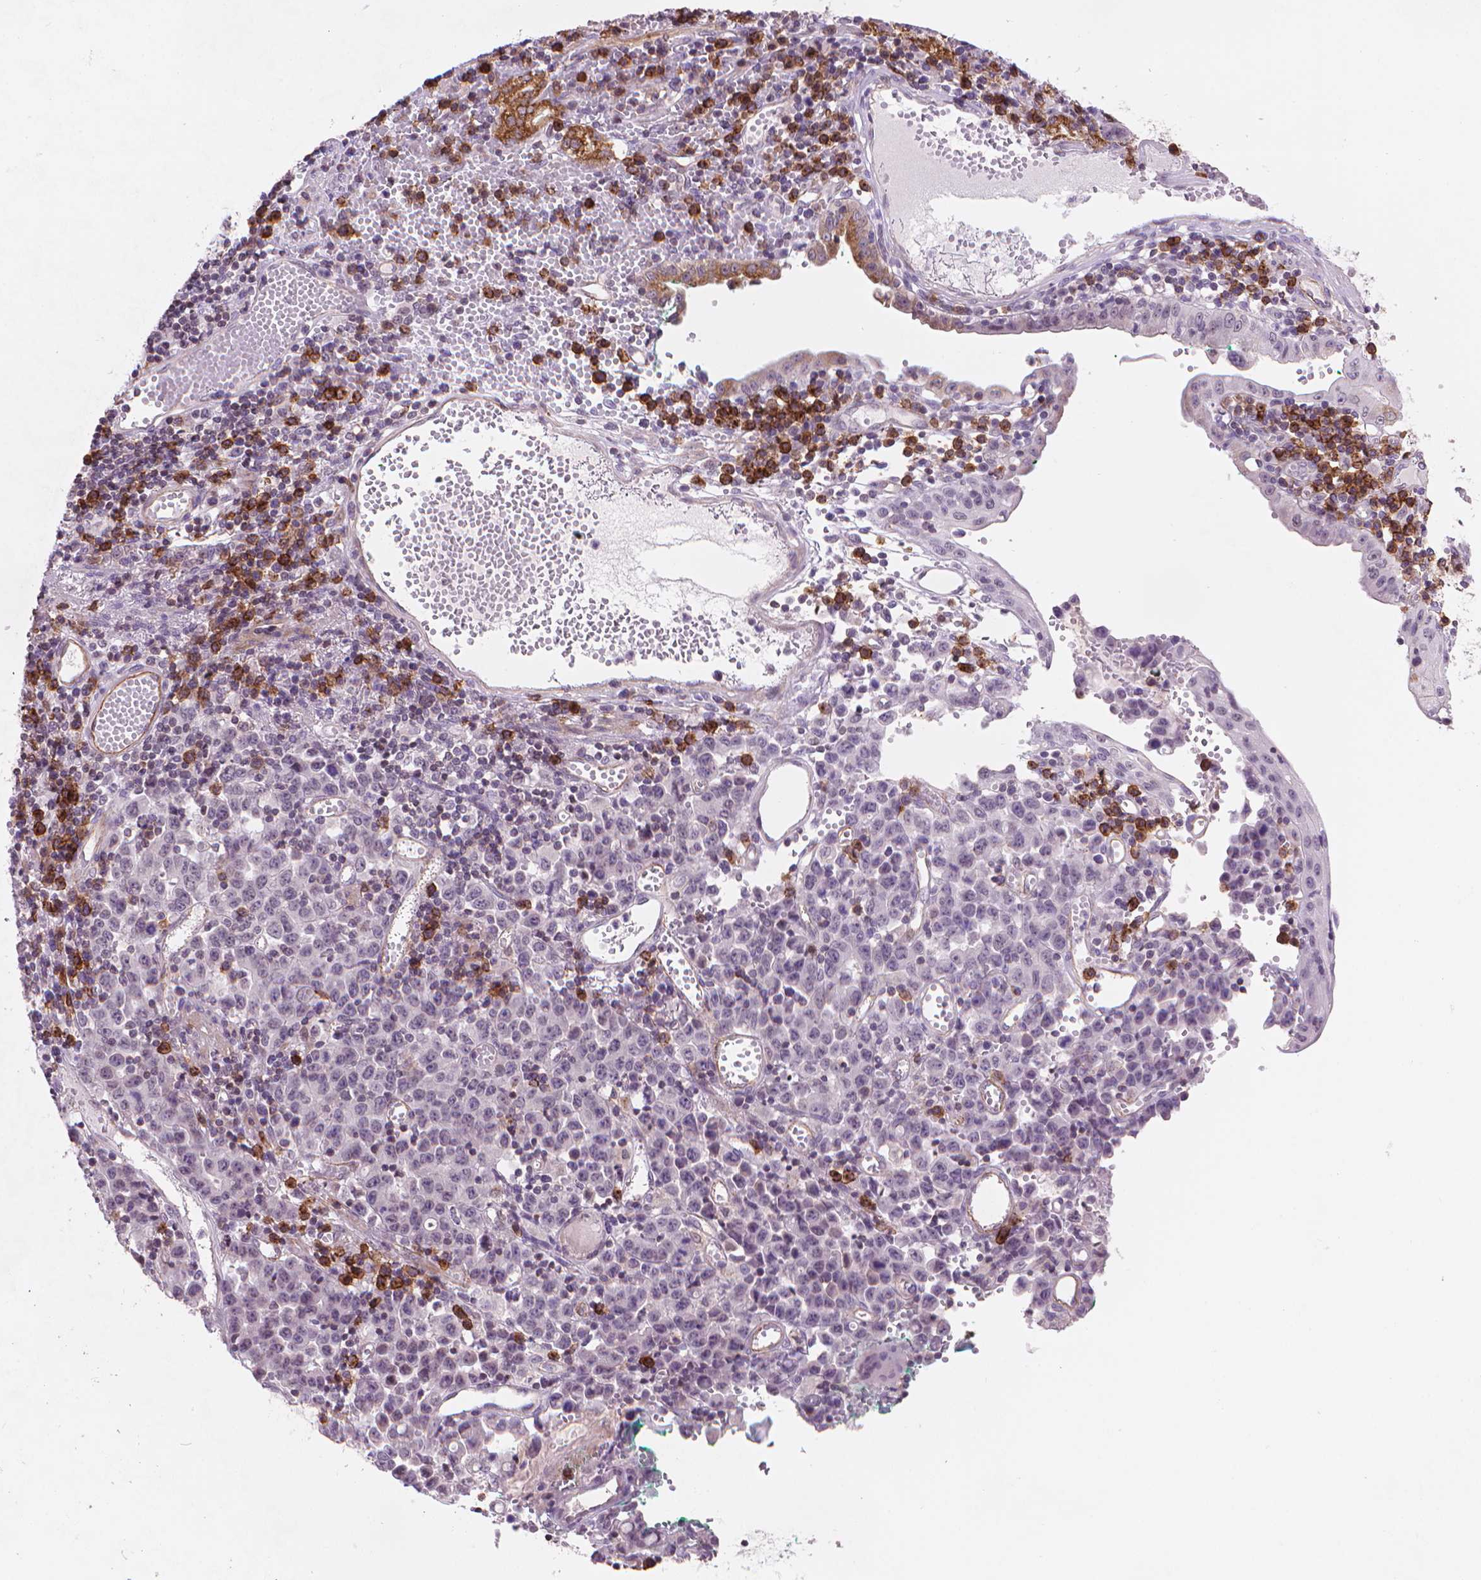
{"staining": {"intensity": "negative", "quantity": "none", "location": "none"}, "tissue": "stomach cancer", "cell_type": "Tumor cells", "image_type": "cancer", "snomed": [{"axis": "morphology", "description": "Adenocarcinoma, NOS"}, {"axis": "topography", "description": "Stomach, upper"}], "caption": "A histopathology image of stomach cancer stained for a protein displays no brown staining in tumor cells.", "gene": "TMEM184A", "patient": {"sex": "male", "age": 69}}